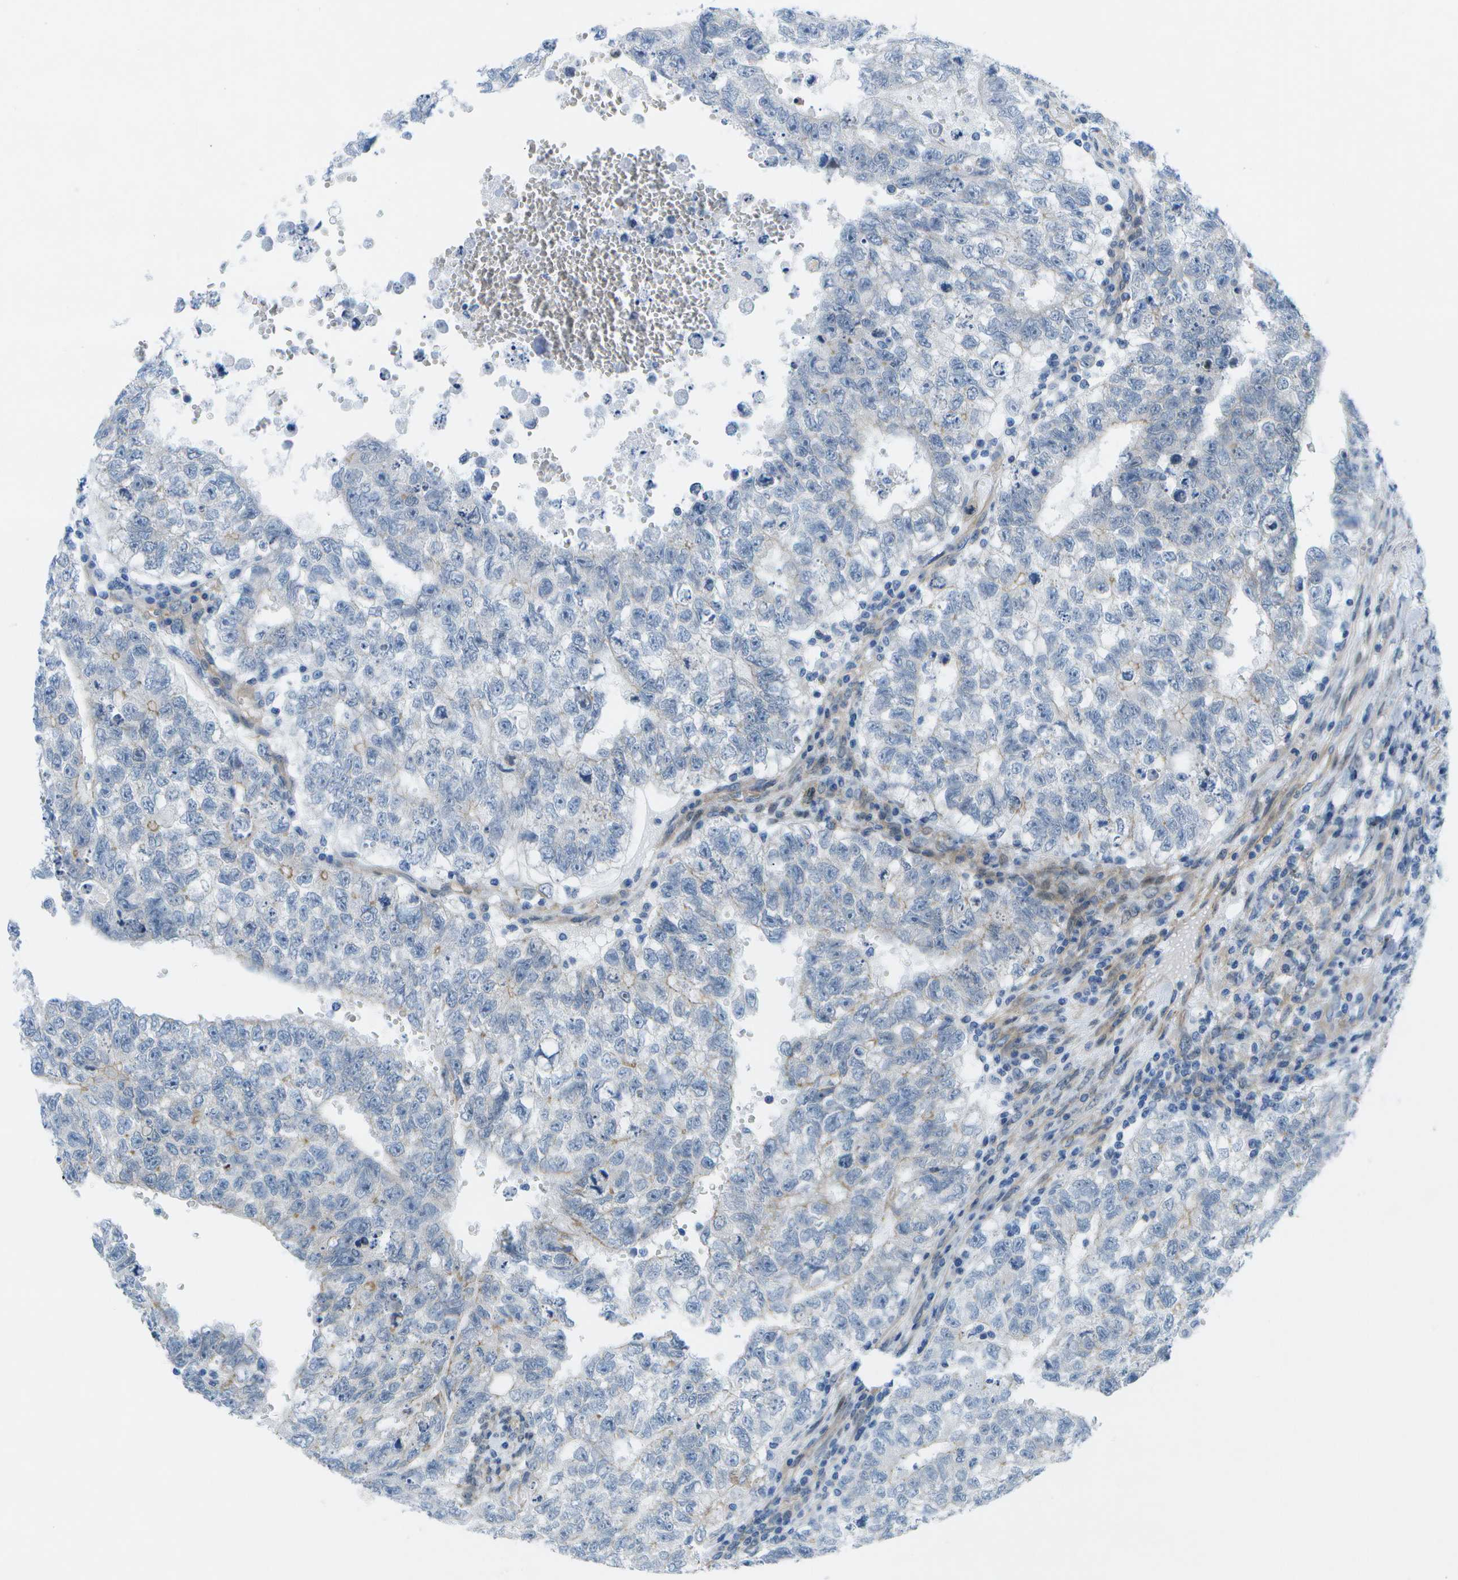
{"staining": {"intensity": "negative", "quantity": "none", "location": "none"}, "tissue": "testis cancer", "cell_type": "Tumor cells", "image_type": "cancer", "snomed": [{"axis": "morphology", "description": "Seminoma, NOS"}, {"axis": "morphology", "description": "Carcinoma, Embryonal, NOS"}, {"axis": "topography", "description": "Testis"}], "caption": "Image shows no significant protein staining in tumor cells of testis cancer. (DAB IHC with hematoxylin counter stain).", "gene": "SORBS3", "patient": {"sex": "male", "age": 38}}